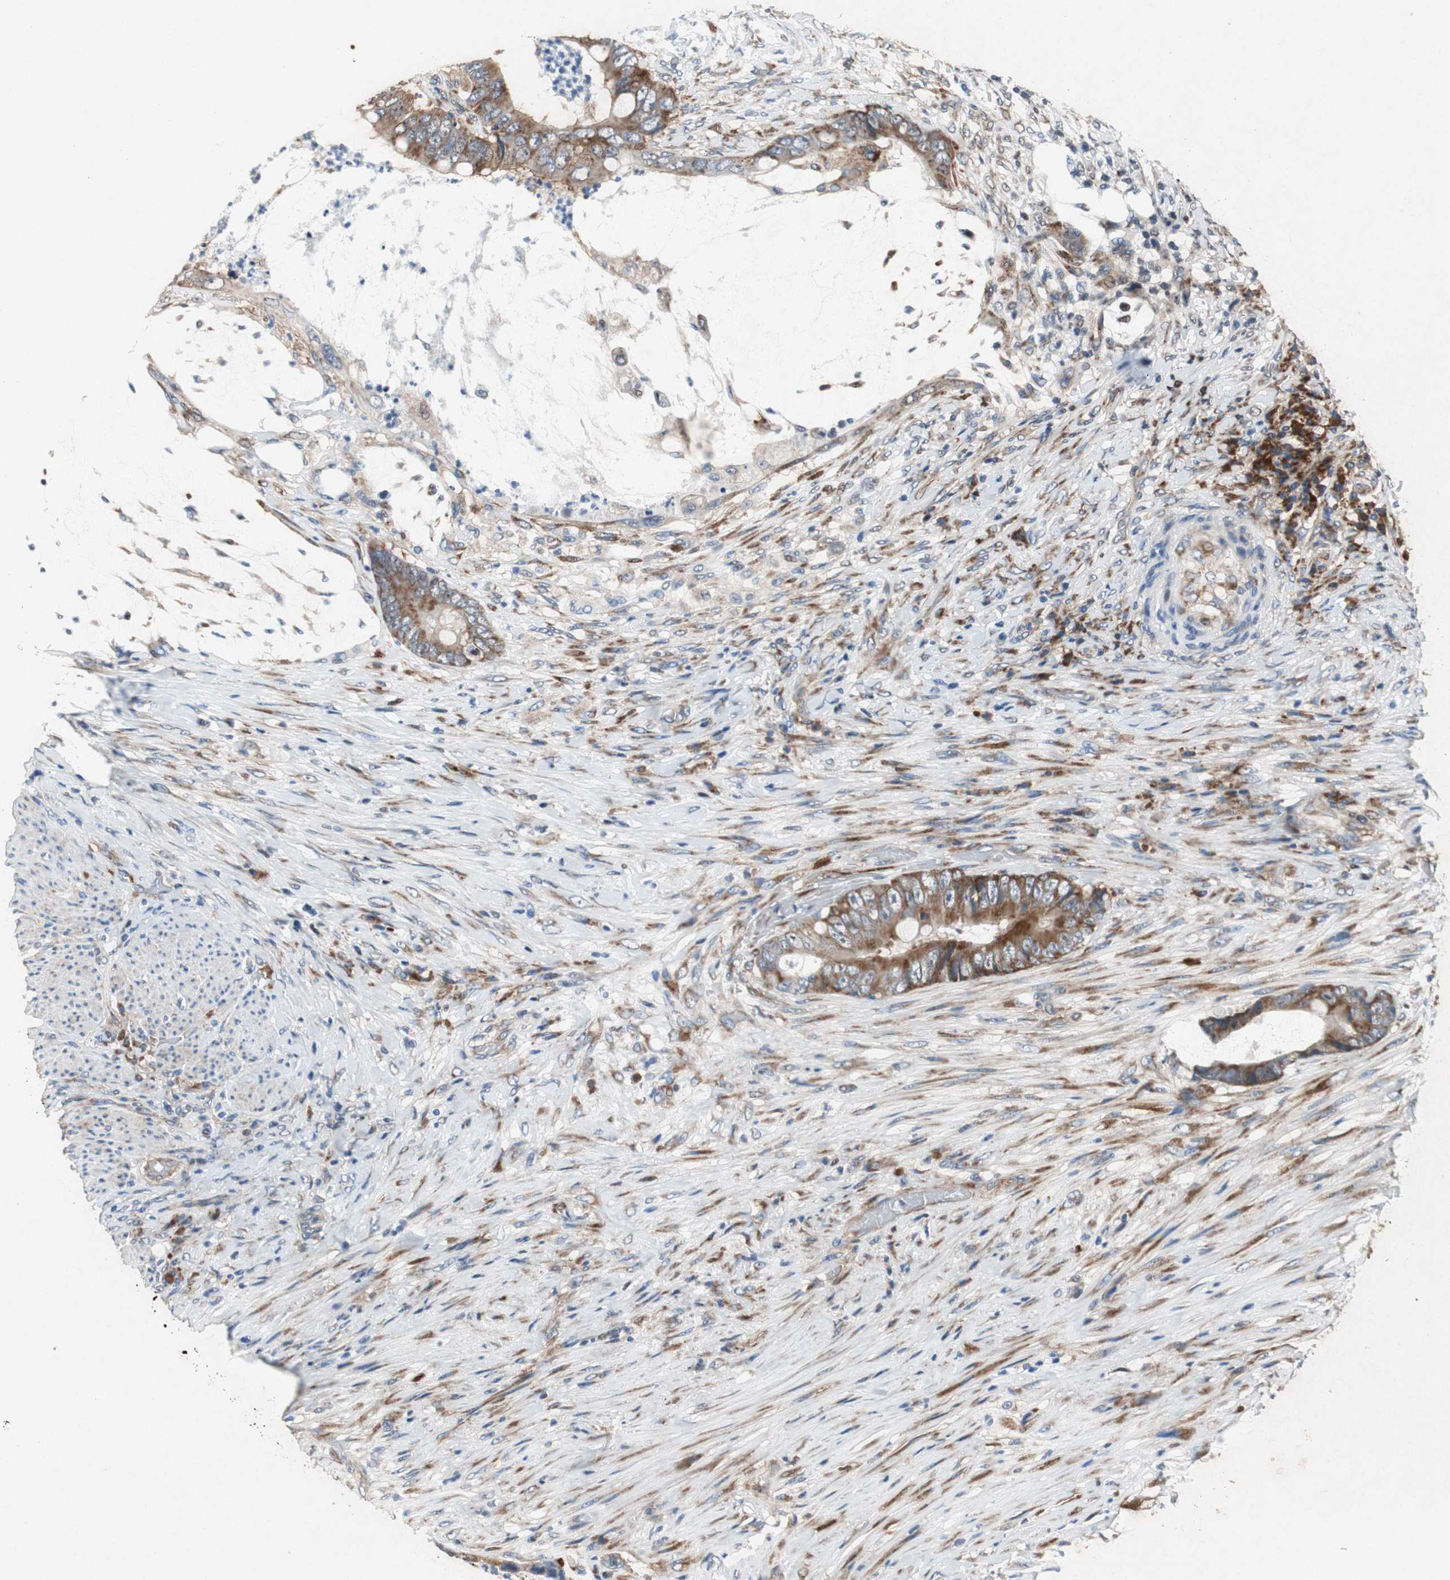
{"staining": {"intensity": "strong", "quantity": ">75%", "location": "cytoplasmic/membranous"}, "tissue": "colorectal cancer", "cell_type": "Tumor cells", "image_type": "cancer", "snomed": [{"axis": "morphology", "description": "Adenocarcinoma, NOS"}, {"axis": "topography", "description": "Rectum"}], "caption": "Immunohistochemical staining of human colorectal cancer reveals high levels of strong cytoplasmic/membranous positivity in about >75% of tumor cells. The staining was performed using DAB (3,3'-diaminobenzidine), with brown indicating positive protein expression. Nuclei are stained blue with hematoxylin.", "gene": "RPL35", "patient": {"sex": "female", "age": 77}}